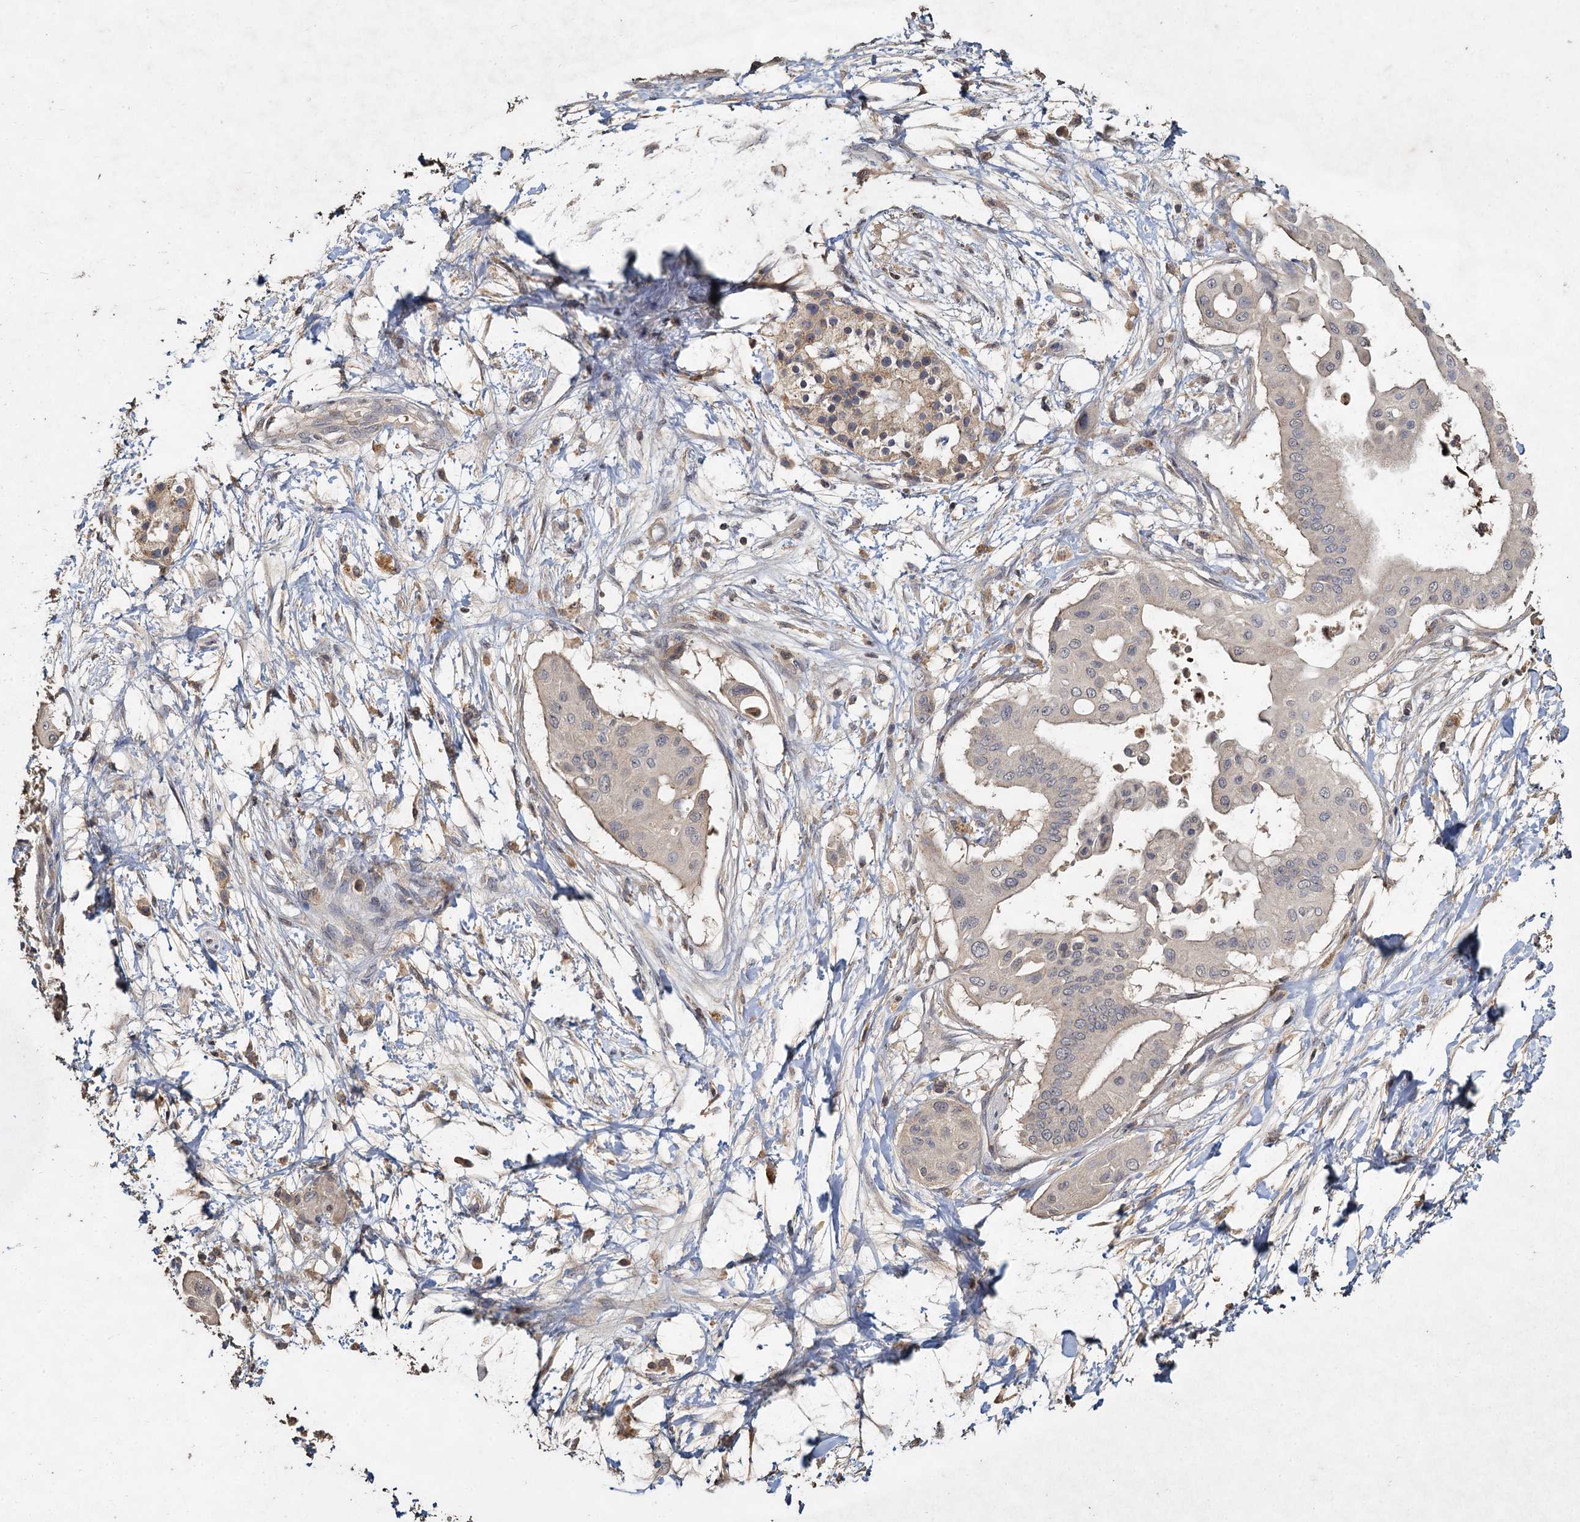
{"staining": {"intensity": "weak", "quantity": "<25%", "location": "cytoplasmic/membranous"}, "tissue": "pancreatic cancer", "cell_type": "Tumor cells", "image_type": "cancer", "snomed": [{"axis": "morphology", "description": "Adenocarcinoma, NOS"}, {"axis": "topography", "description": "Pancreas"}], "caption": "DAB (3,3'-diaminobenzidine) immunohistochemical staining of human pancreatic cancer displays no significant staining in tumor cells.", "gene": "CCDC61", "patient": {"sex": "male", "age": 68}}